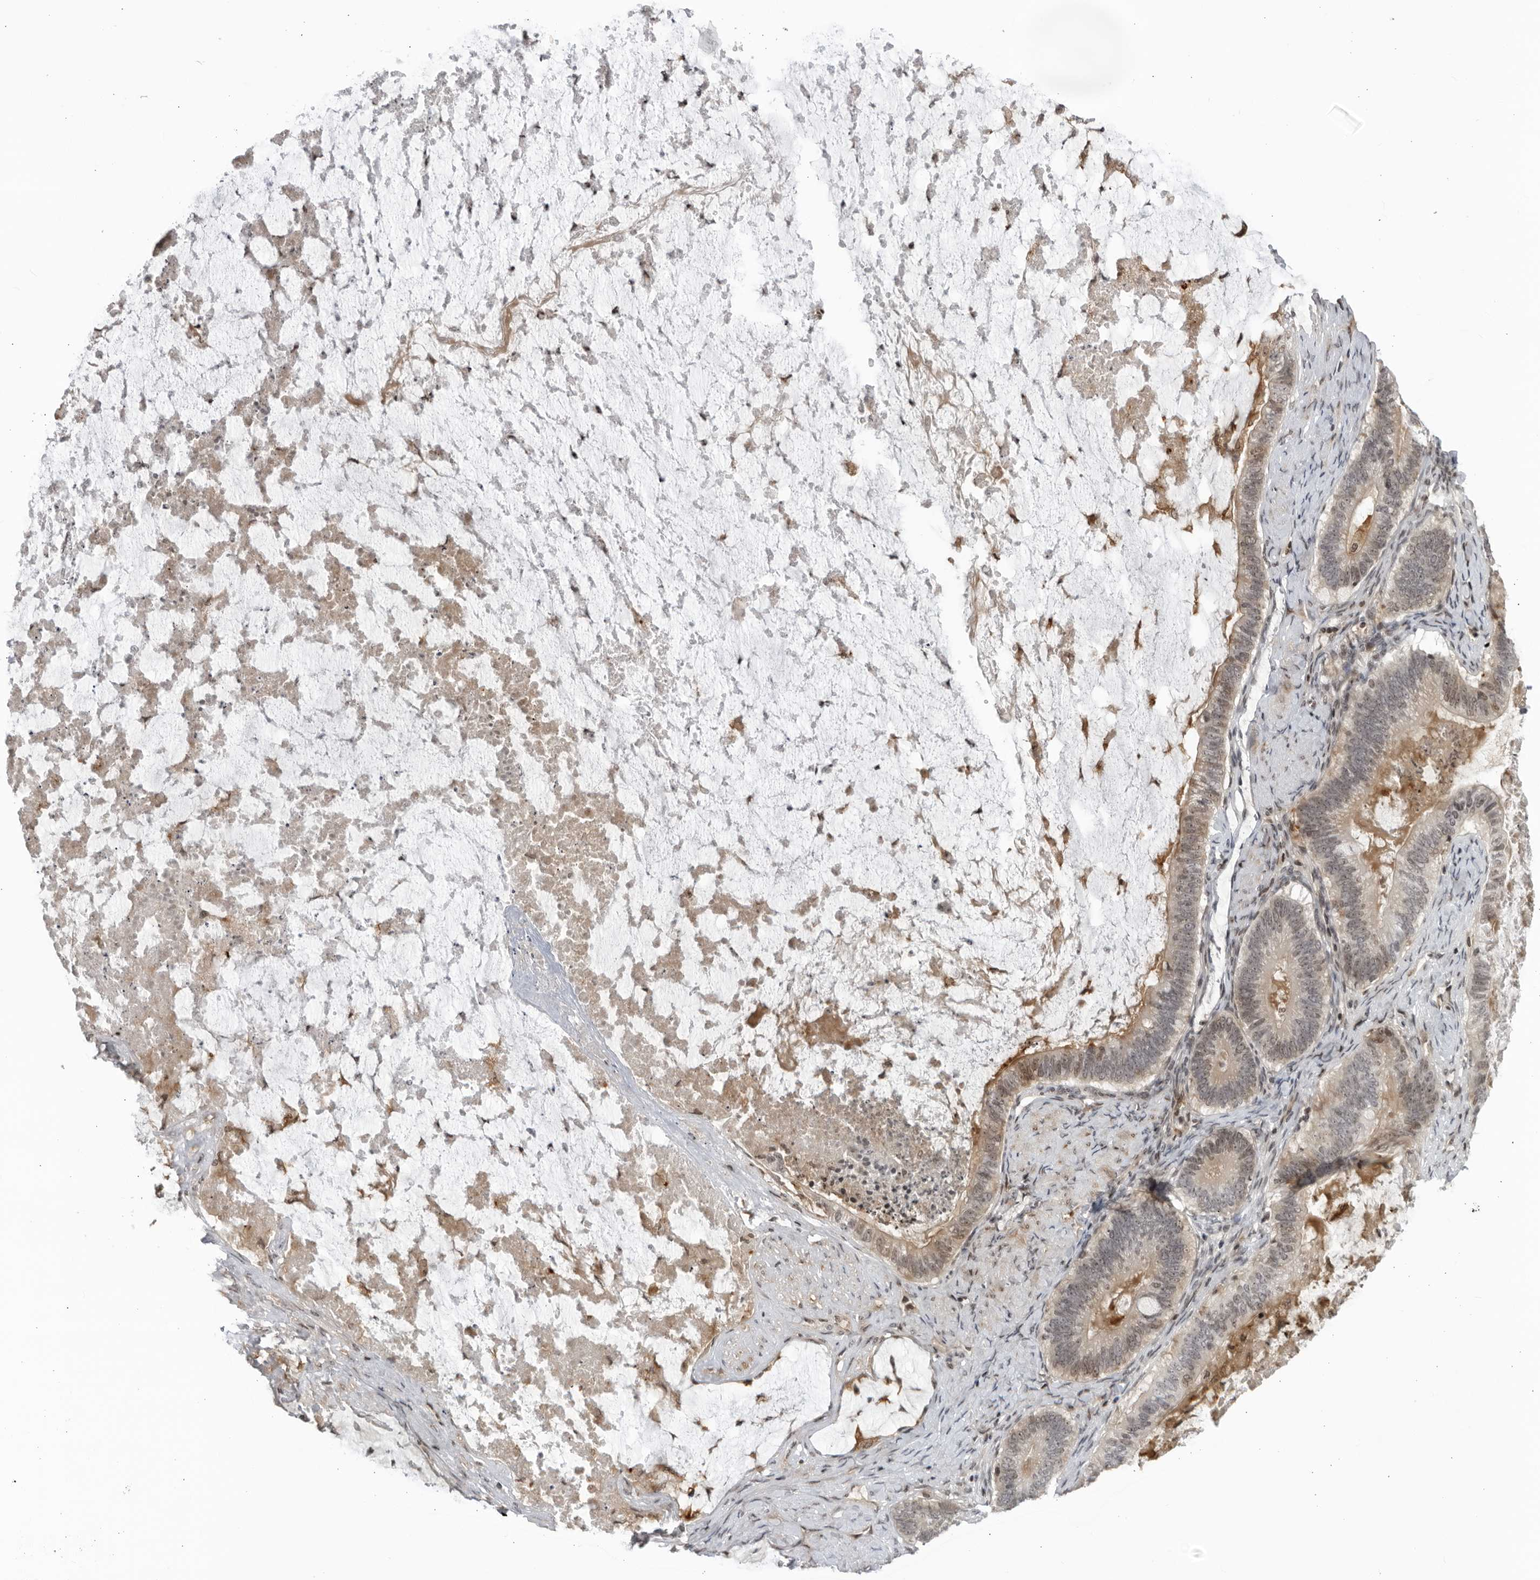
{"staining": {"intensity": "moderate", "quantity": ">75%", "location": "cytoplasmic/membranous,nuclear"}, "tissue": "ovarian cancer", "cell_type": "Tumor cells", "image_type": "cancer", "snomed": [{"axis": "morphology", "description": "Cystadenocarcinoma, mucinous, NOS"}, {"axis": "topography", "description": "Ovary"}], "caption": "Human ovarian mucinous cystadenocarcinoma stained with a protein marker shows moderate staining in tumor cells.", "gene": "DTL", "patient": {"sex": "female", "age": 61}}